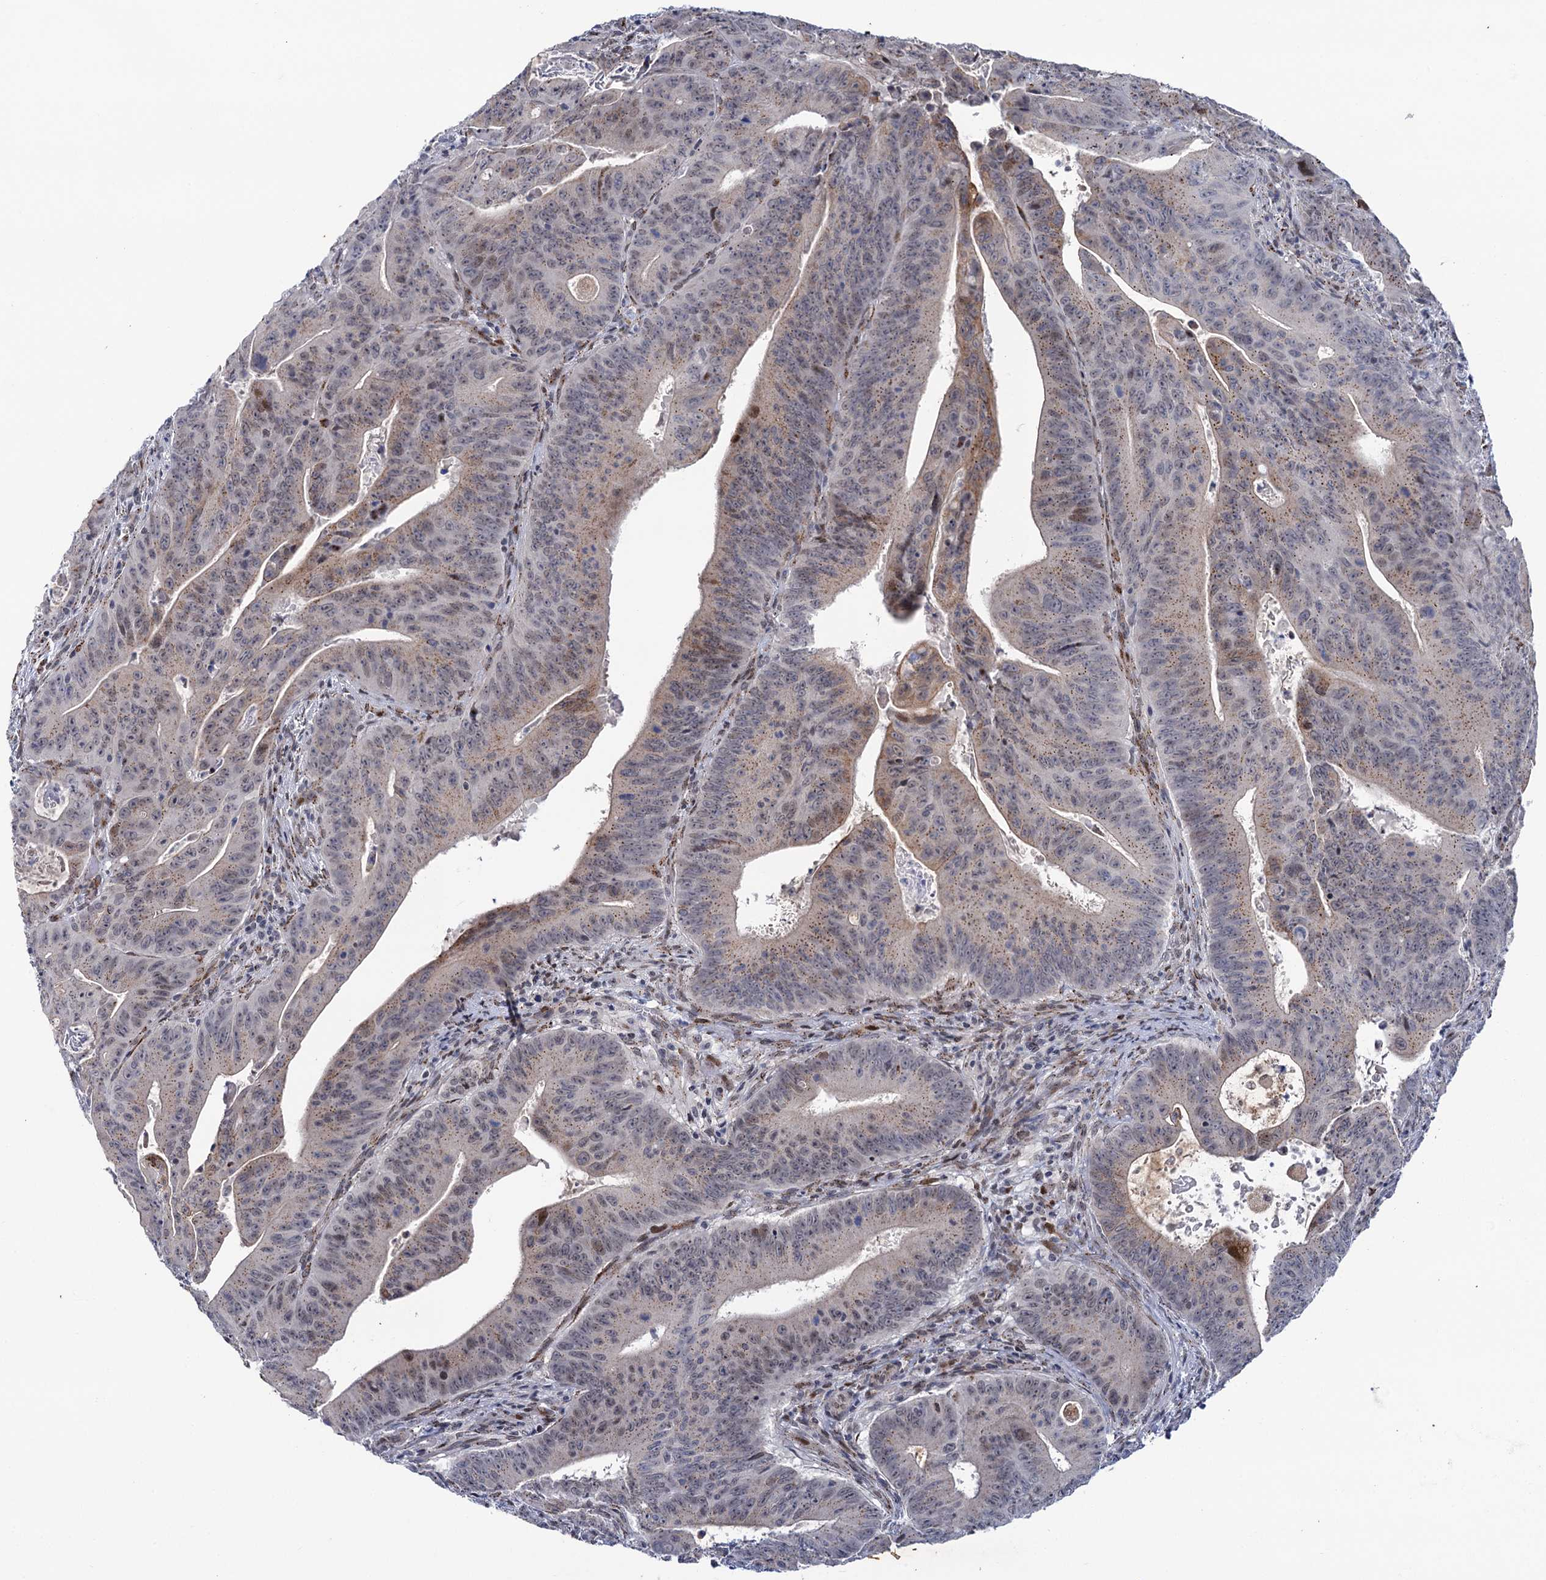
{"staining": {"intensity": "weak", "quantity": ">75%", "location": "cytoplasmic/membranous,nuclear"}, "tissue": "colorectal cancer", "cell_type": "Tumor cells", "image_type": "cancer", "snomed": [{"axis": "morphology", "description": "Adenocarcinoma, NOS"}, {"axis": "topography", "description": "Rectum"}], "caption": "An immunohistochemistry (IHC) histopathology image of neoplastic tissue is shown. Protein staining in brown highlights weak cytoplasmic/membranous and nuclear positivity in colorectal cancer within tumor cells.", "gene": "THAP2", "patient": {"sex": "female", "age": 75}}